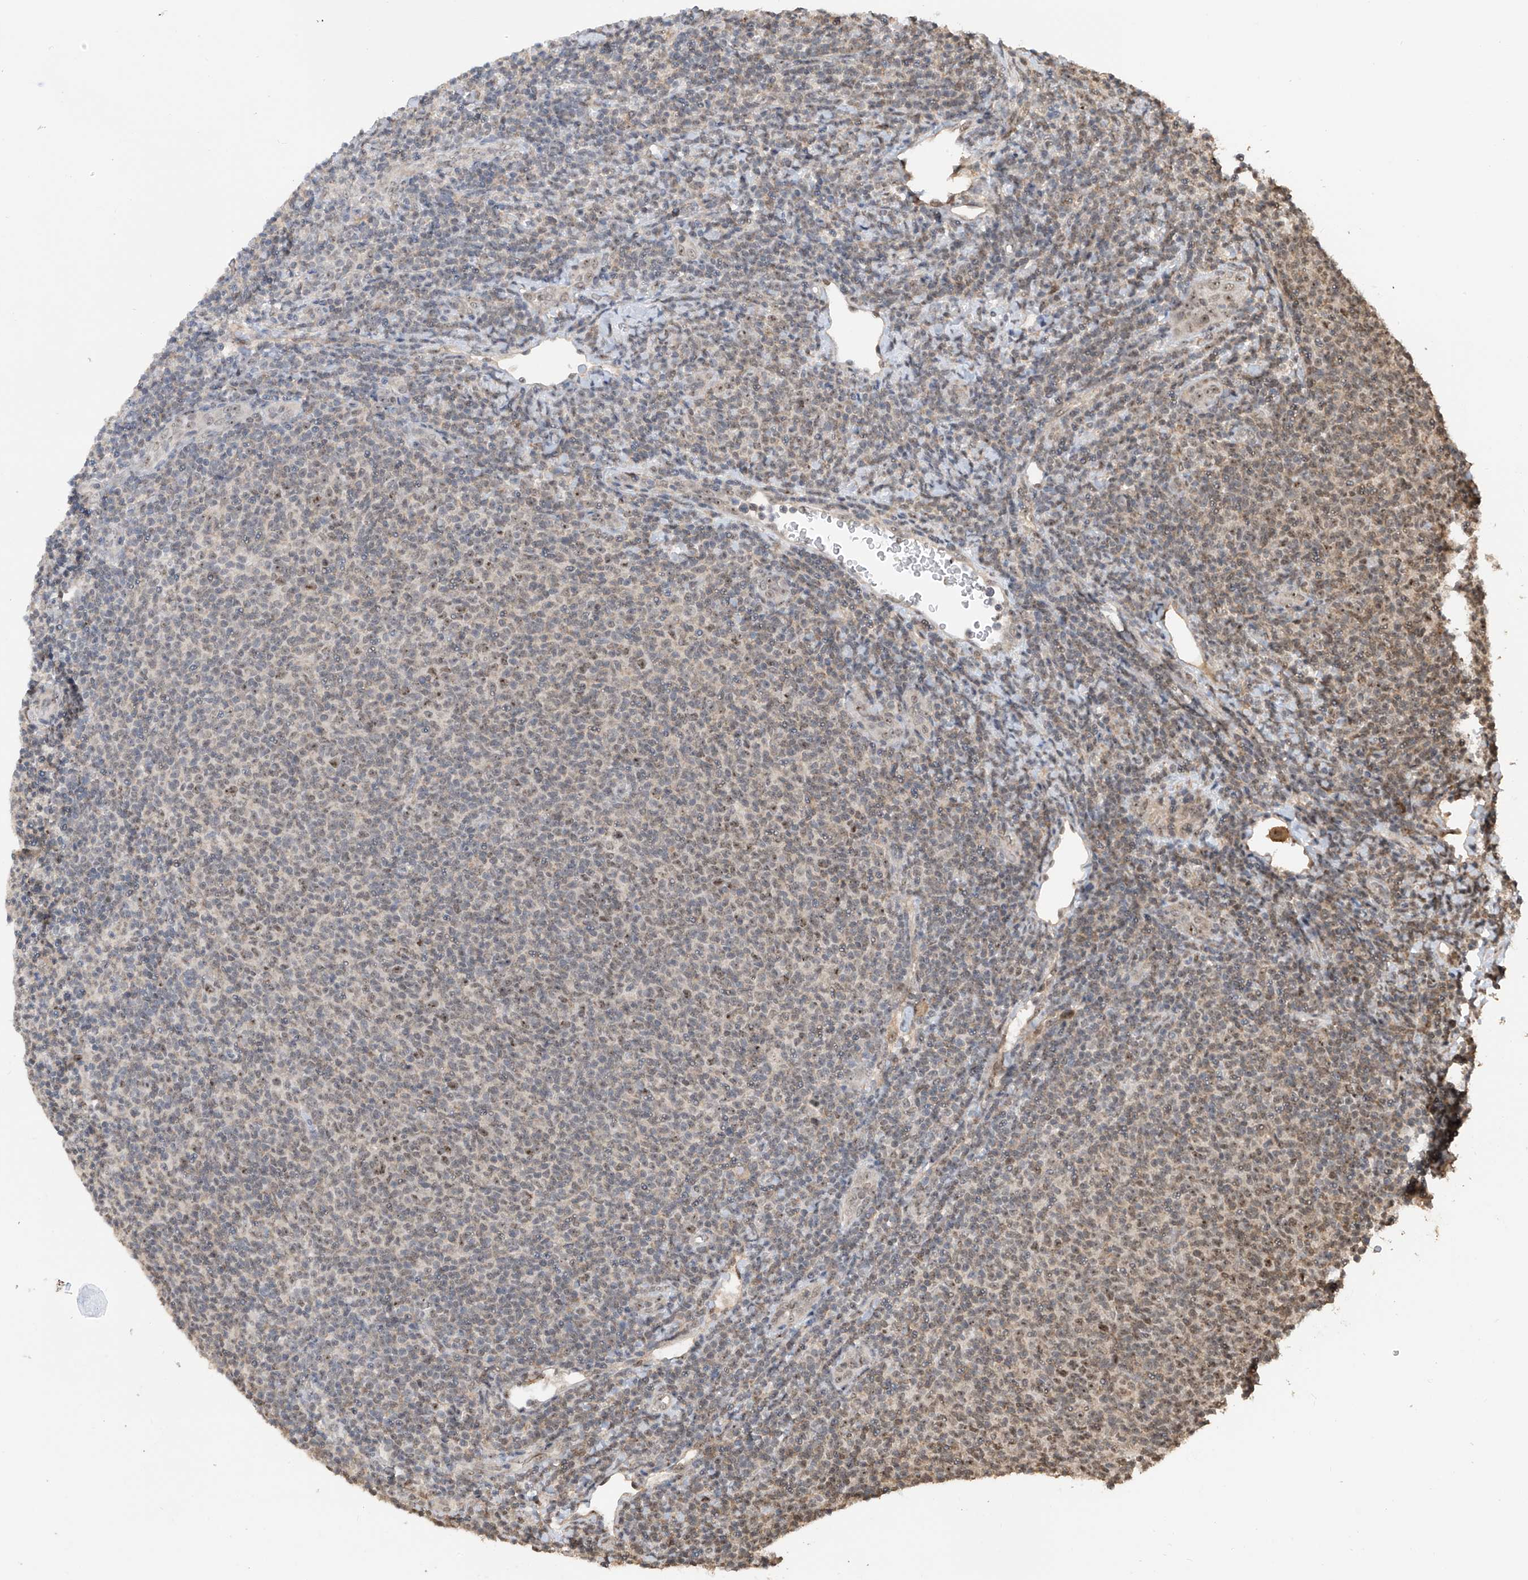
{"staining": {"intensity": "weak", "quantity": "<25%", "location": "nuclear"}, "tissue": "lymphoma", "cell_type": "Tumor cells", "image_type": "cancer", "snomed": [{"axis": "morphology", "description": "Malignant lymphoma, non-Hodgkin's type, Low grade"}, {"axis": "topography", "description": "Lymph node"}], "caption": "This is an IHC histopathology image of lymphoma. There is no positivity in tumor cells.", "gene": "C1orf131", "patient": {"sex": "male", "age": 66}}